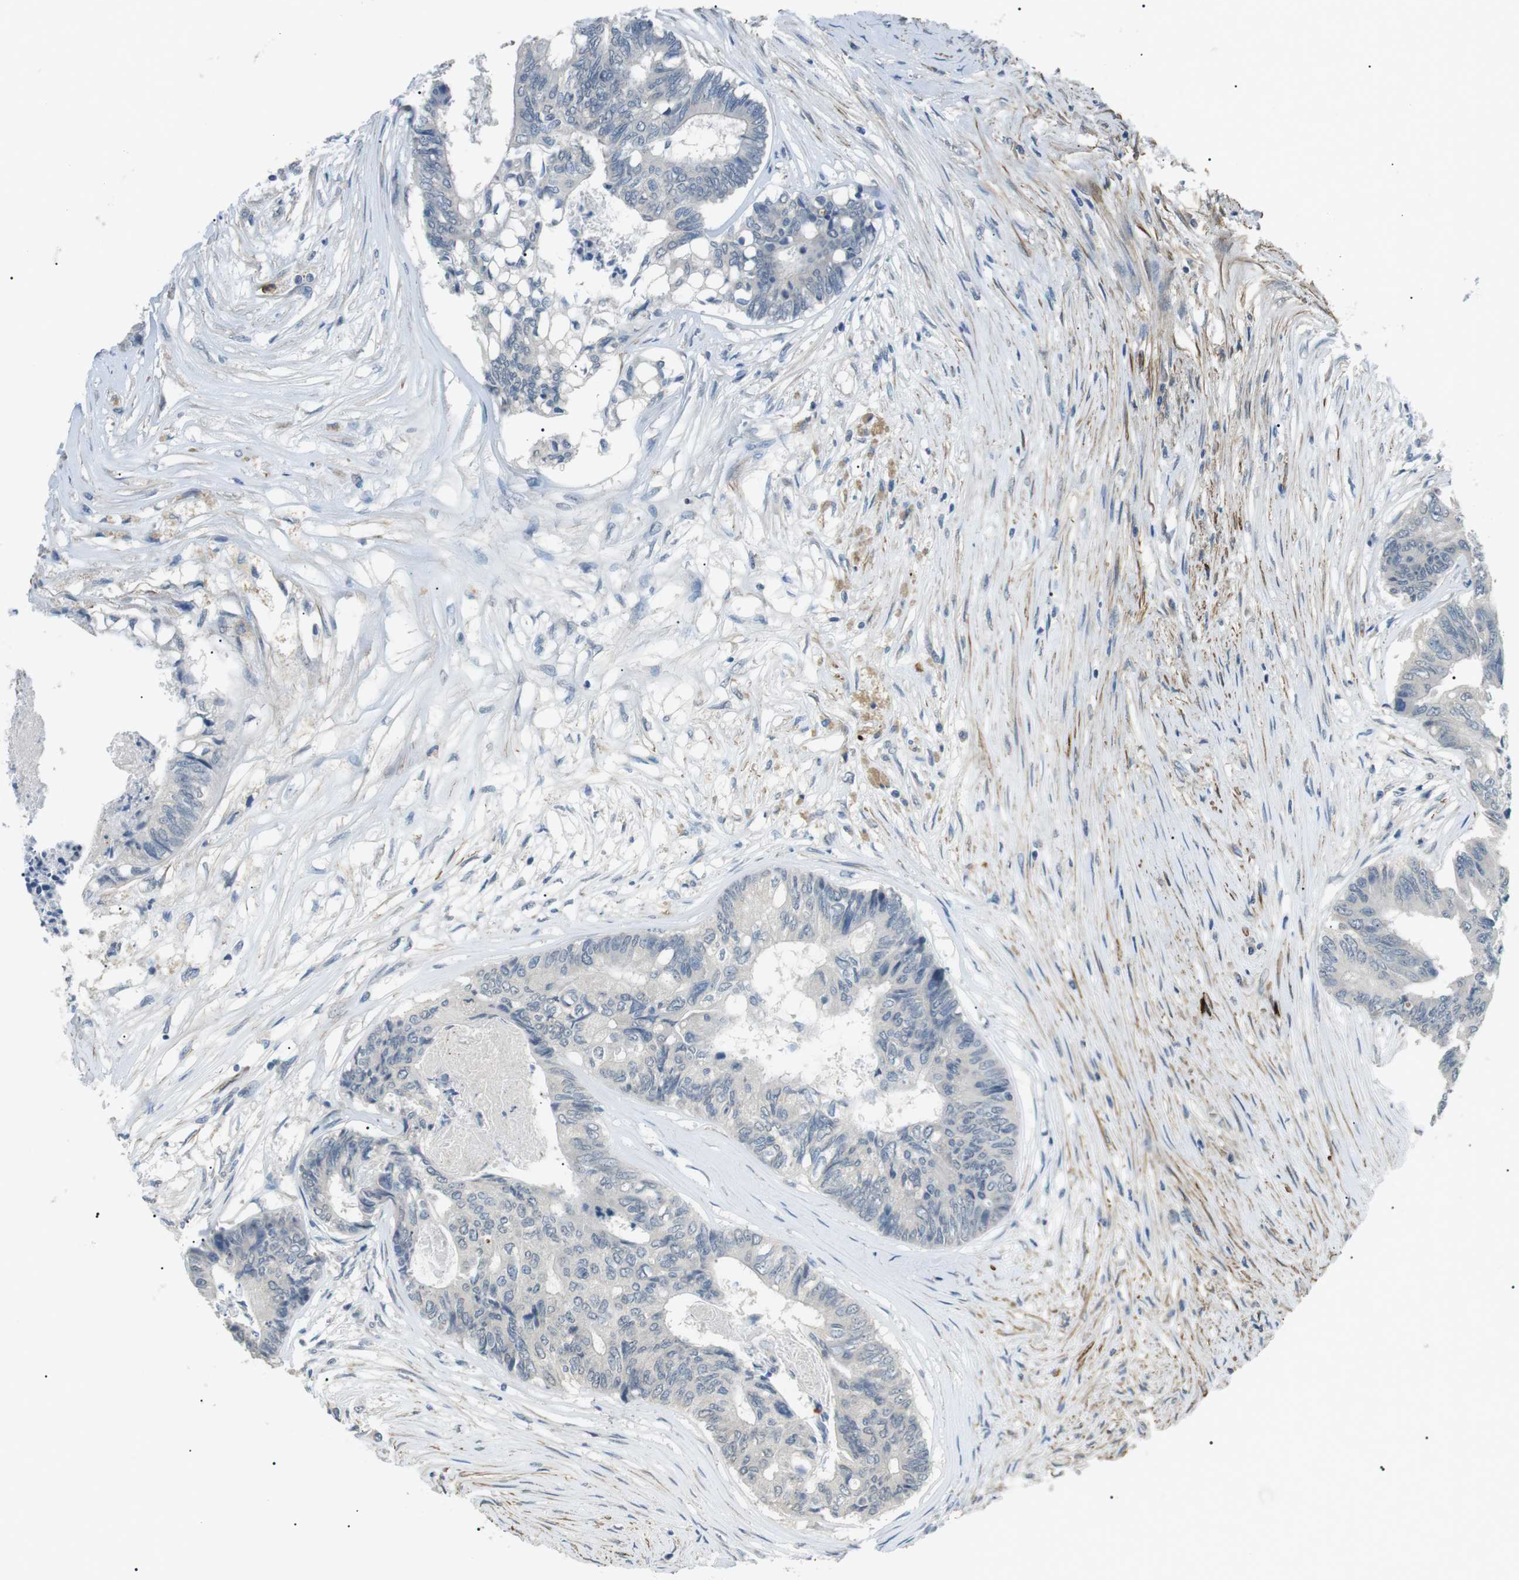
{"staining": {"intensity": "negative", "quantity": "none", "location": "none"}, "tissue": "colorectal cancer", "cell_type": "Tumor cells", "image_type": "cancer", "snomed": [{"axis": "morphology", "description": "Adenocarcinoma, NOS"}, {"axis": "topography", "description": "Rectum"}], "caption": "An immunohistochemistry photomicrograph of colorectal adenocarcinoma is shown. There is no staining in tumor cells of colorectal adenocarcinoma.", "gene": "GZMM", "patient": {"sex": "male", "age": 63}}